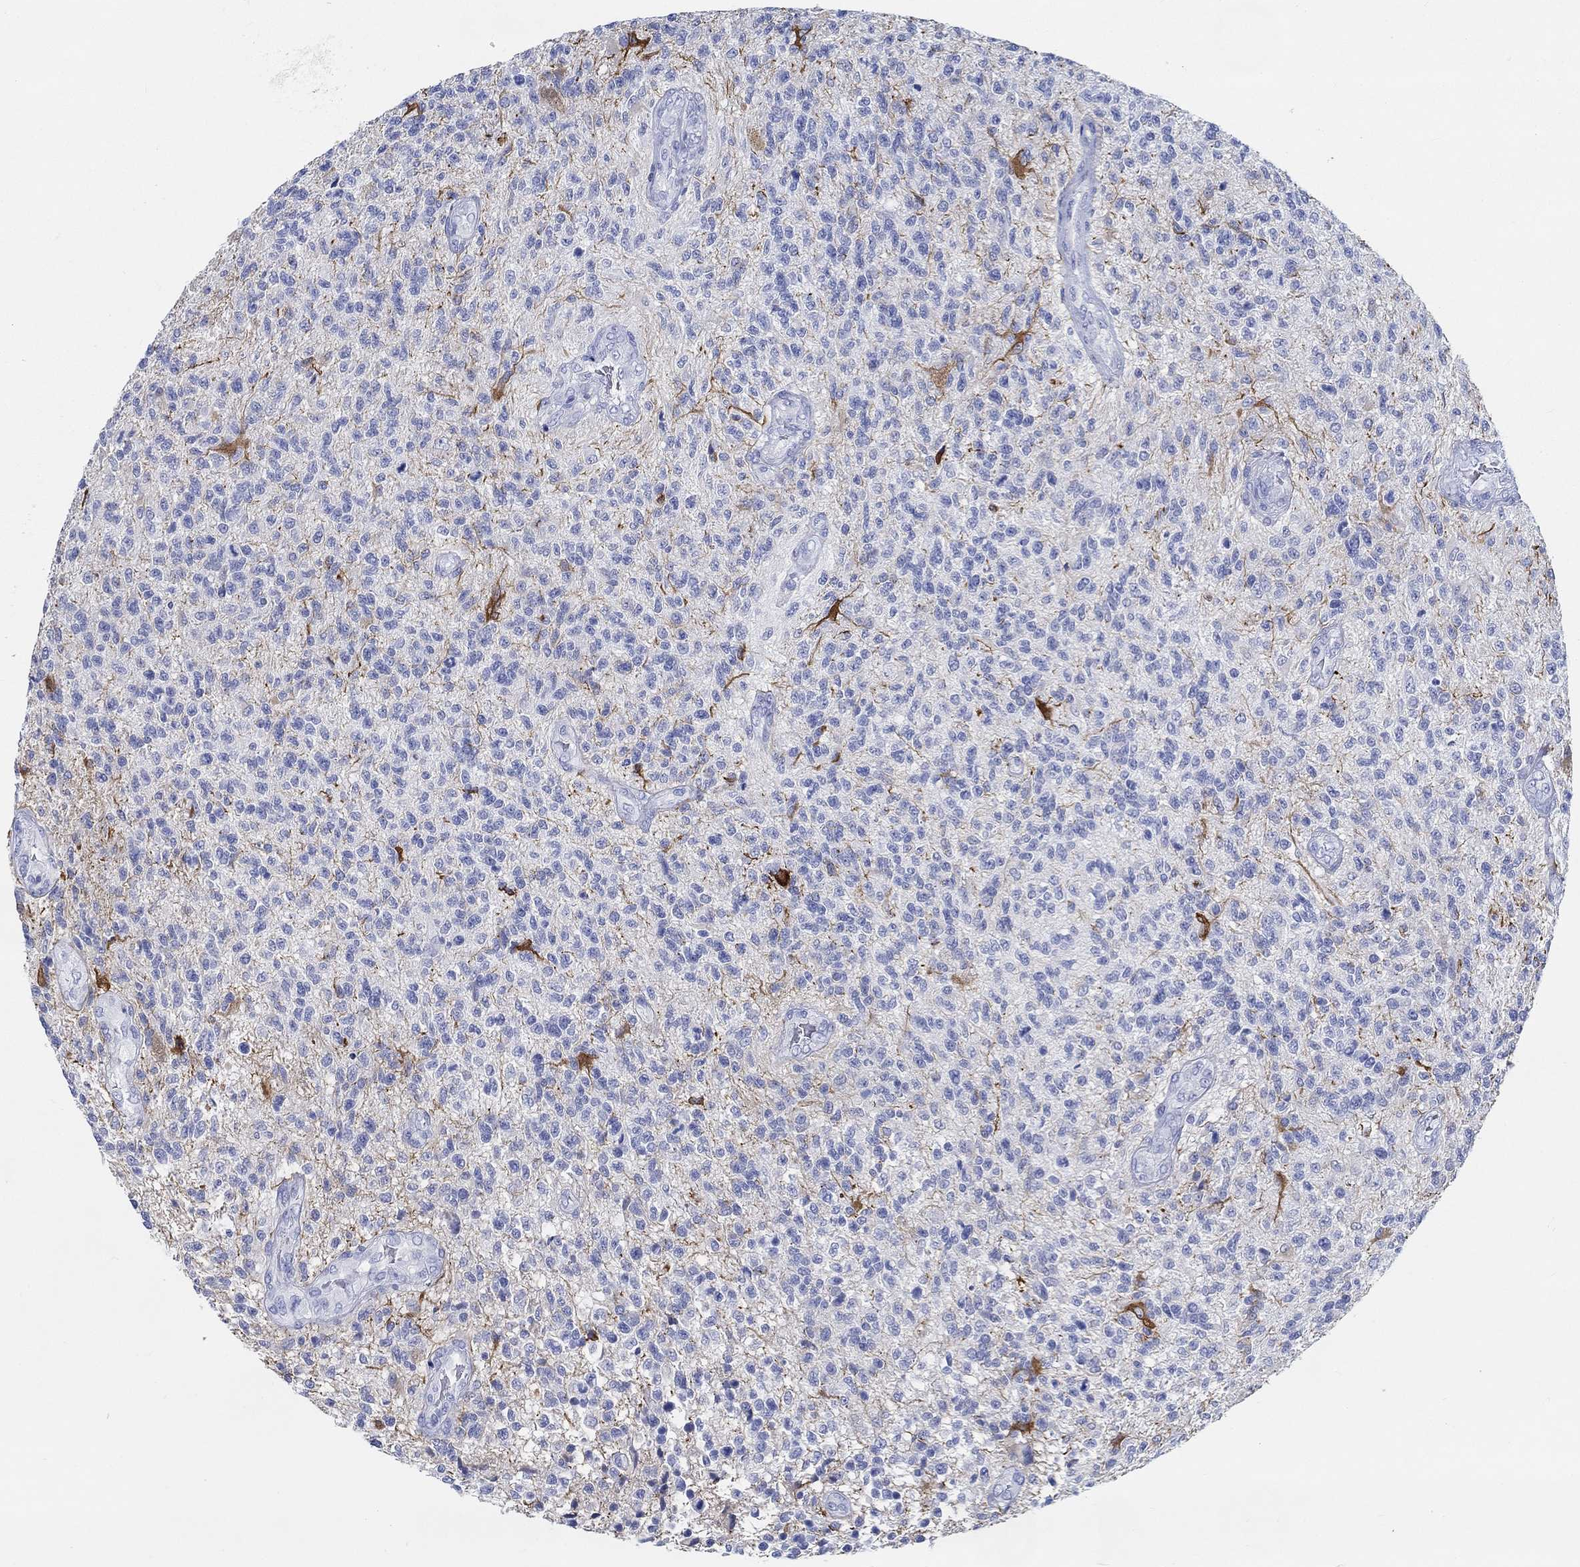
{"staining": {"intensity": "strong", "quantity": "<25%", "location": "cytoplasmic/membranous"}, "tissue": "glioma", "cell_type": "Tumor cells", "image_type": "cancer", "snomed": [{"axis": "morphology", "description": "Glioma, malignant, High grade"}, {"axis": "topography", "description": "Brain"}], "caption": "A medium amount of strong cytoplasmic/membranous staining is present in about <25% of tumor cells in malignant glioma (high-grade) tissue. (DAB (3,3'-diaminobenzidine) IHC with brightfield microscopy, high magnification).", "gene": "FBXO2", "patient": {"sex": "male", "age": 56}}